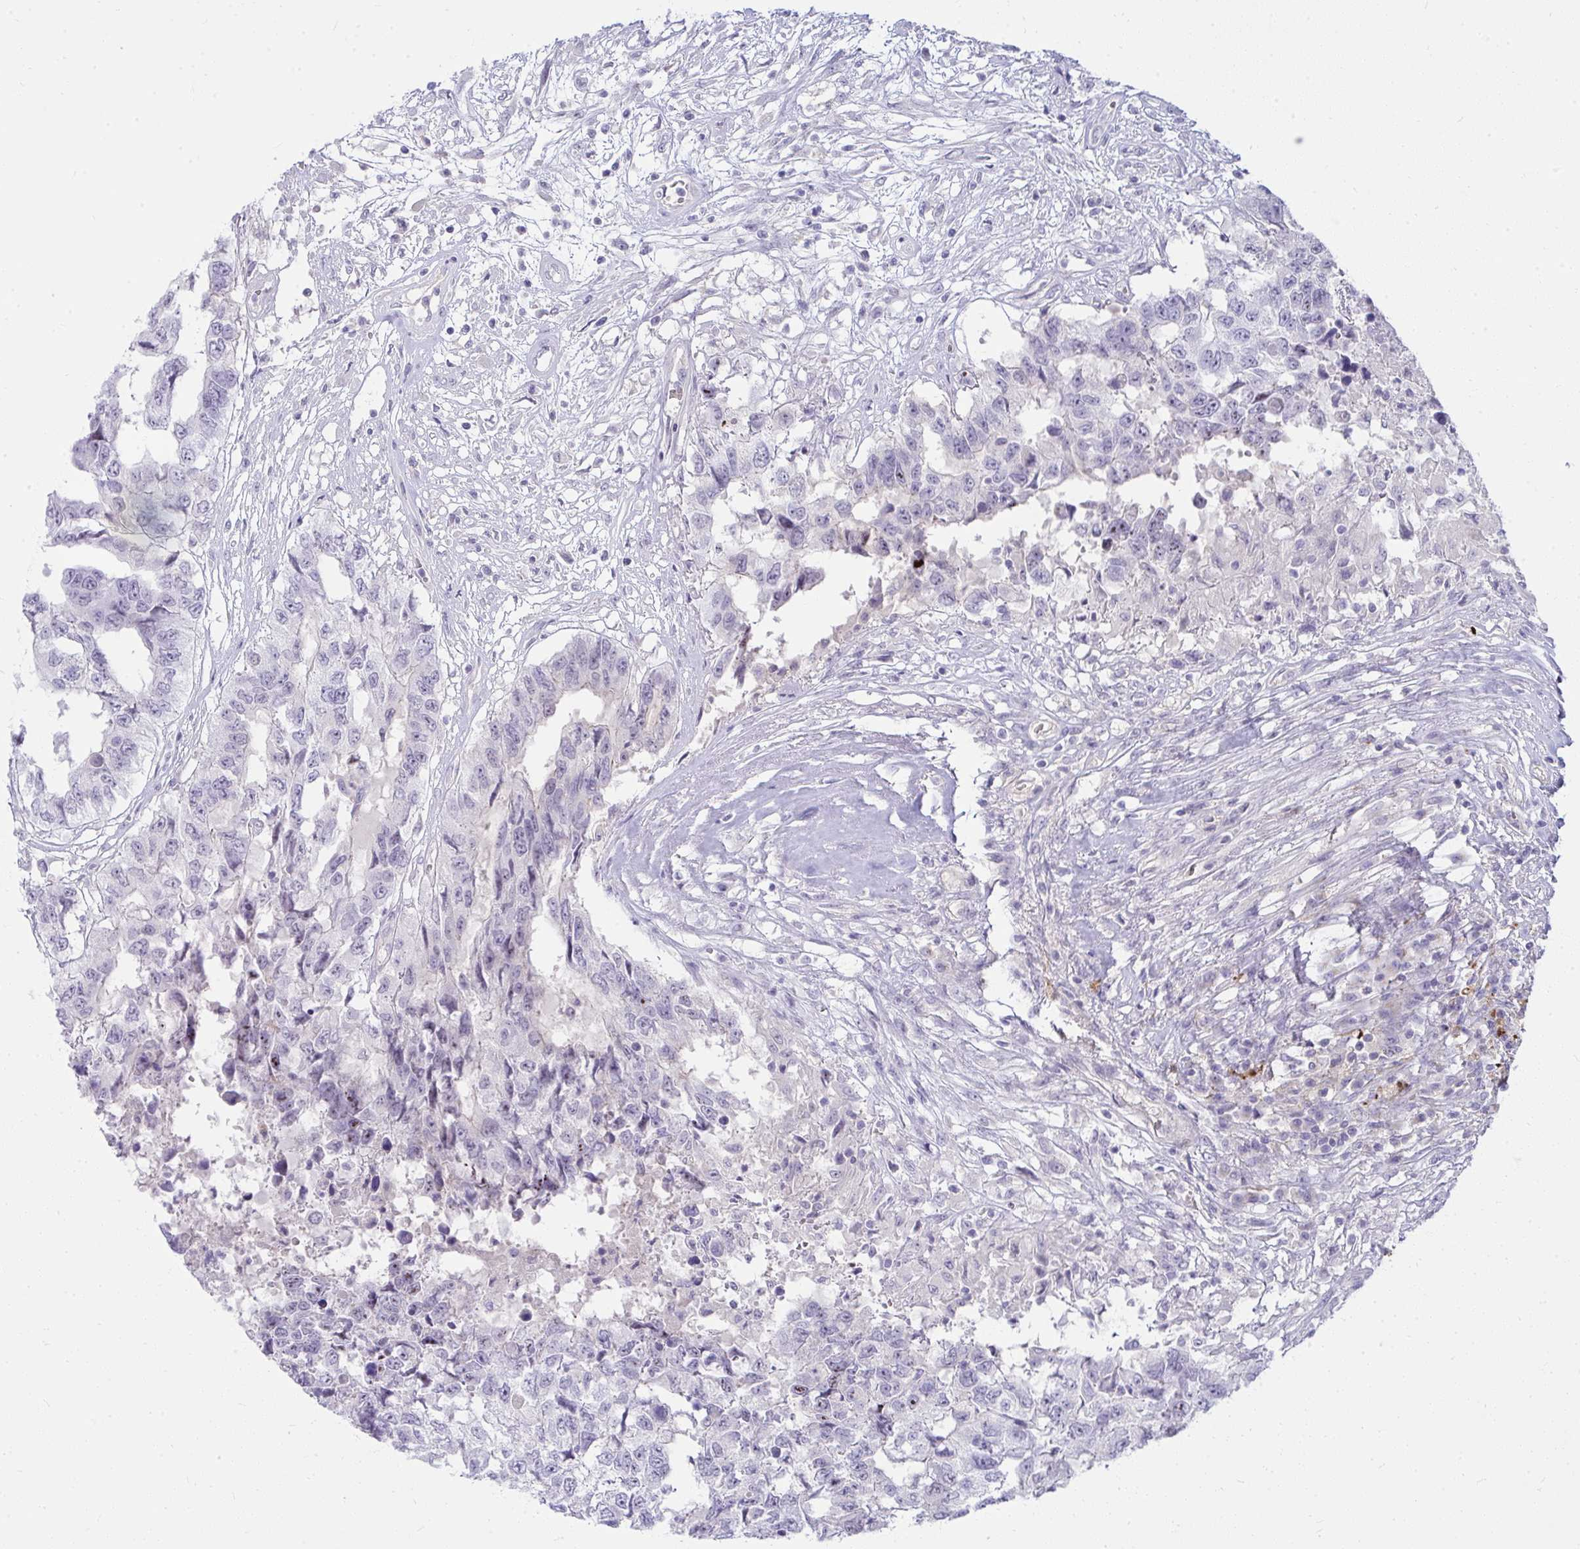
{"staining": {"intensity": "negative", "quantity": "none", "location": "none"}, "tissue": "testis cancer", "cell_type": "Tumor cells", "image_type": "cancer", "snomed": [{"axis": "morphology", "description": "Carcinoma, Embryonal, NOS"}, {"axis": "topography", "description": "Testis"}], "caption": "Tumor cells are negative for protein expression in human testis embryonal carcinoma.", "gene": "LRRC36", "patient": {"sex": "male", "age": 83}}